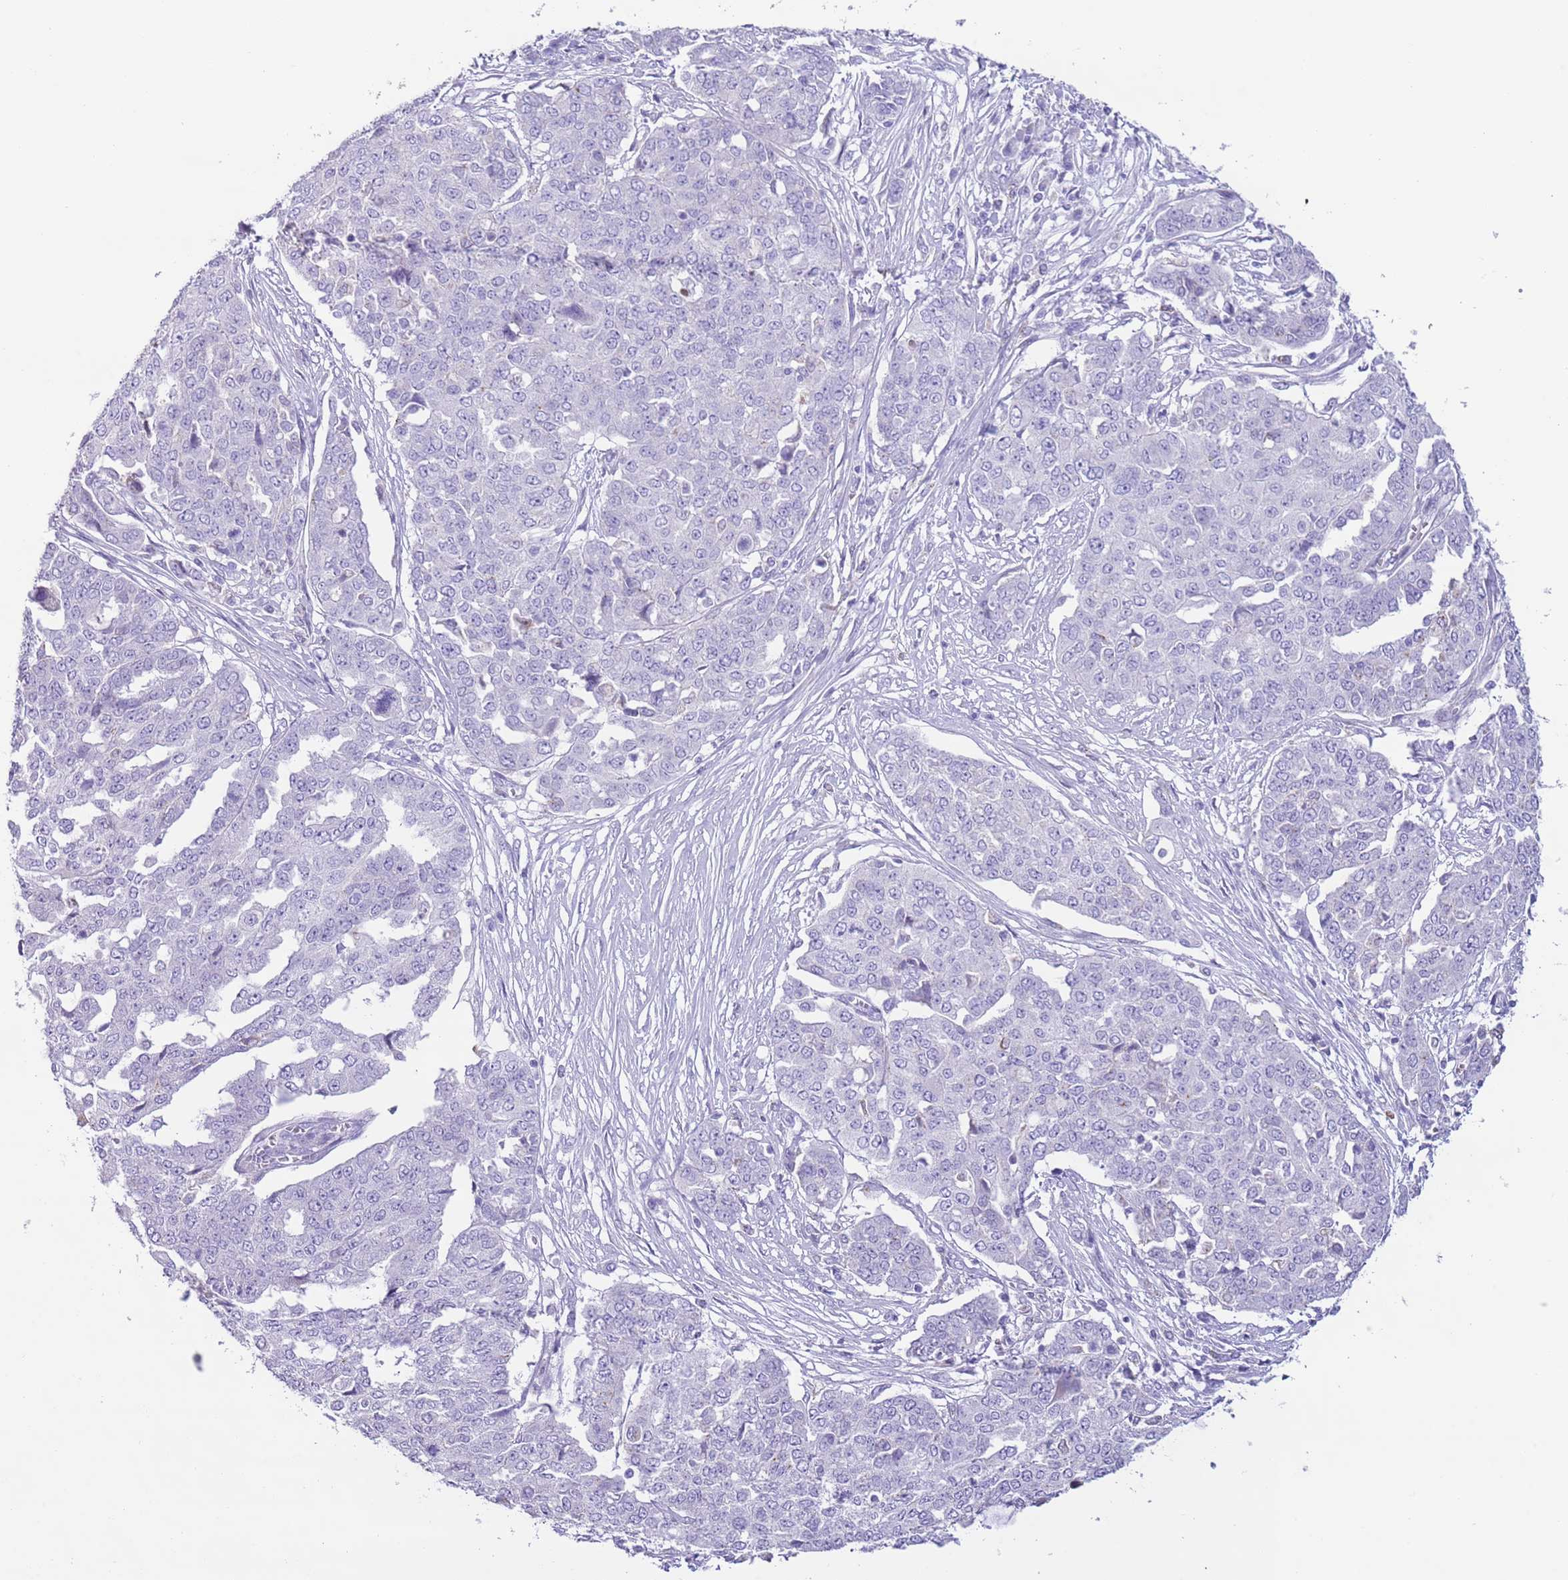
{"staining": {"intensity": "negative", "quantity": "none", "location": "none"}, "tissue": "ovarian cancer", "cell_type": "Tumor cells", "image_type": "cancer", "snomed": [{"axis": "morphology", "description": "Cystadenocarcinoma, serous, NOS"}, {"axis": "topography", "description": "Soft tissue"}, {"axis": "topography", "description": "Ovary"}], "caption": "Tumor cells show no significant protein staining in ovarian cancer (serous cystadenocarcinoma).", "gene": "ZNF697", "patient": {"sex": "female", "age": 57}}